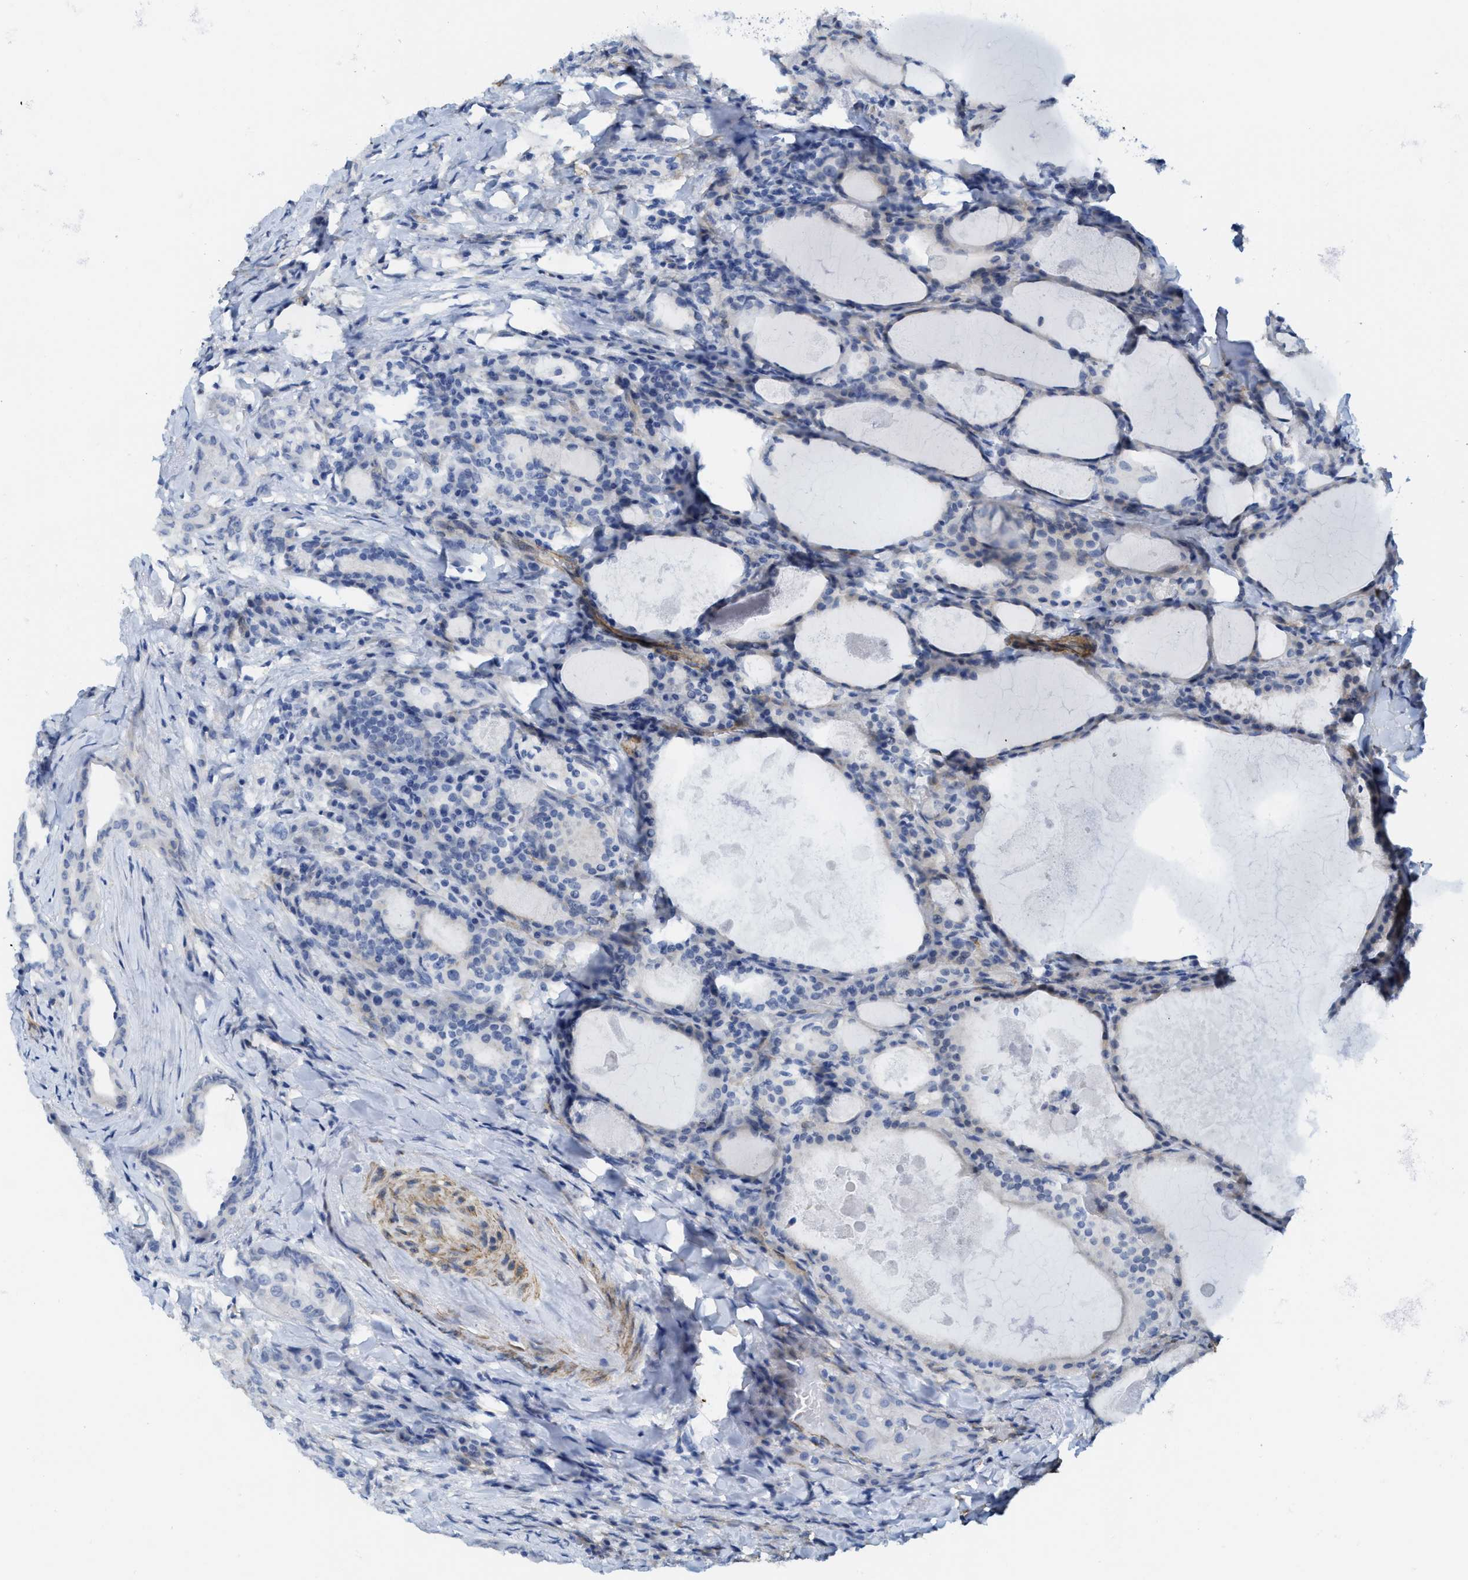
{"staining": {"intensity": "negative", "quantity": "none", "location": "none"}, "tissue": "thyroid cancer", "cell_type": "Tumor cells", "image_type": "cancer", "snomed": [{"axis": "morphology", "description": "Papillary adenocarcinoma, NOS"}, {"axis": "topography", "description": "Thyroid gland"}], "caption": "Tumor cells are negative for brown protein staining in thyroid papillary adenocarcinoma. The staining was performed using DAB to visualize the protein expression in brown, while the nuclei were stained in blue with hematoxylin (Magnification: 20x).", "gene": "TUB", "patient": {"sex": "female", "age": 42}}